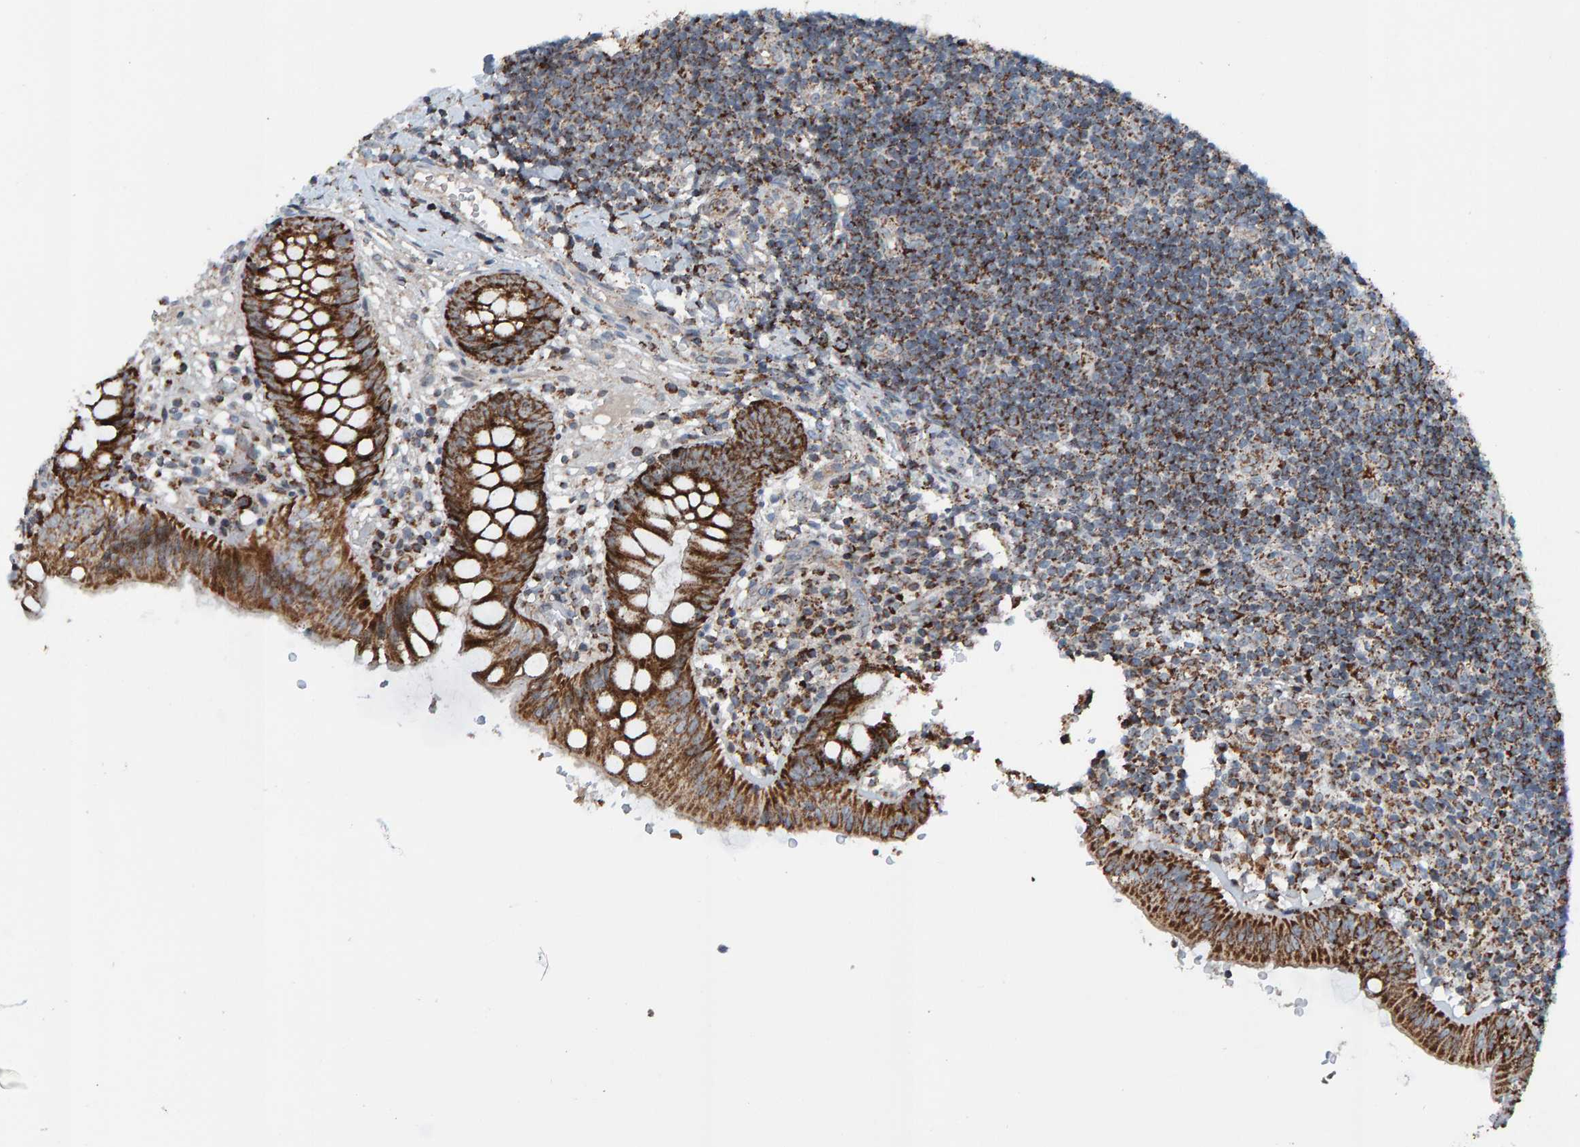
{"staining": {"intensity": "strong", "quantity": ">75%", "location": "cytoplasmic/membranous"}, "tissue": "appendix", "cell_type": "Glandular cells", "image_type": "normal", "snomed": [{"axis": "morphology", "description": "Normal tissue, NOS"}, {"axis": "topography", "description": "Appendix"}], "caption": "This photomicrograph demonstrates immunohistochemistry staining of unremarkable appendix, with high strong cytoplasmic/membranous positivity in approximately >75% of glandular cells.", "gene": "ZNF48", "patient": {"sex": "male", "age": 8}}